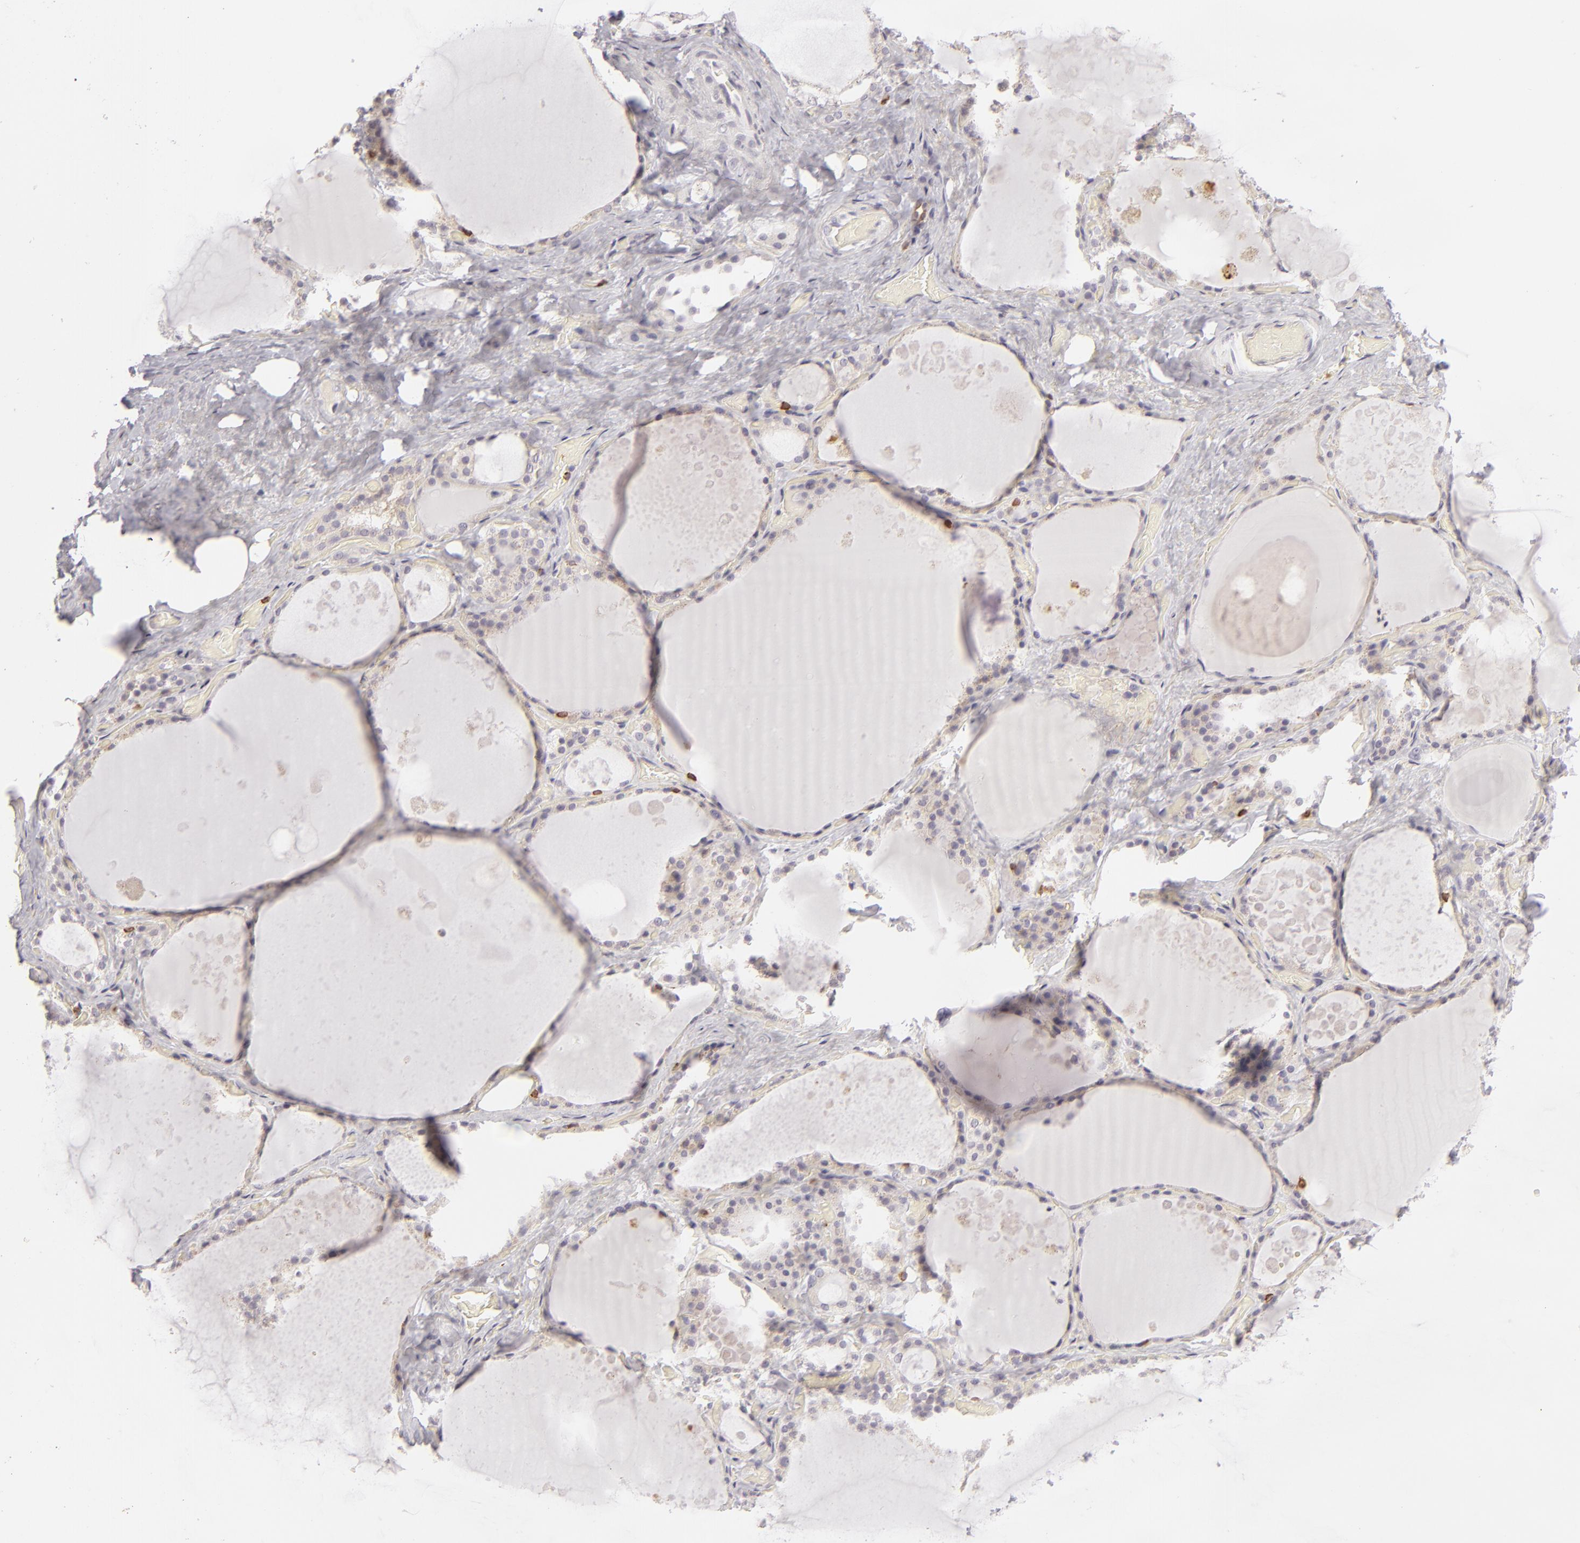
{"staining": {"intensity": "moderate", "quantity": "<25%", "location": "cytoplasmic/membranous"}, "tissue": "thyroid gland", "cell_type": "Glandular cells", "image_type": "normal", "snomed": [{"axis": "morphology", "description": "Normal tissue, NOS"}, {"axis": "topography", "description": "Thyroid gland"}], "caption": "Brown immunohistochemical staining in normal human thyroid gland reveals moderate cytoplasmic/membranous expression in about <25% of glandular cells. (brown staining indicates protein expression, while blue staining denotes nuclei).", "gene": "APOBEC3G", "patient": {"sex": "male", "age": 61}}